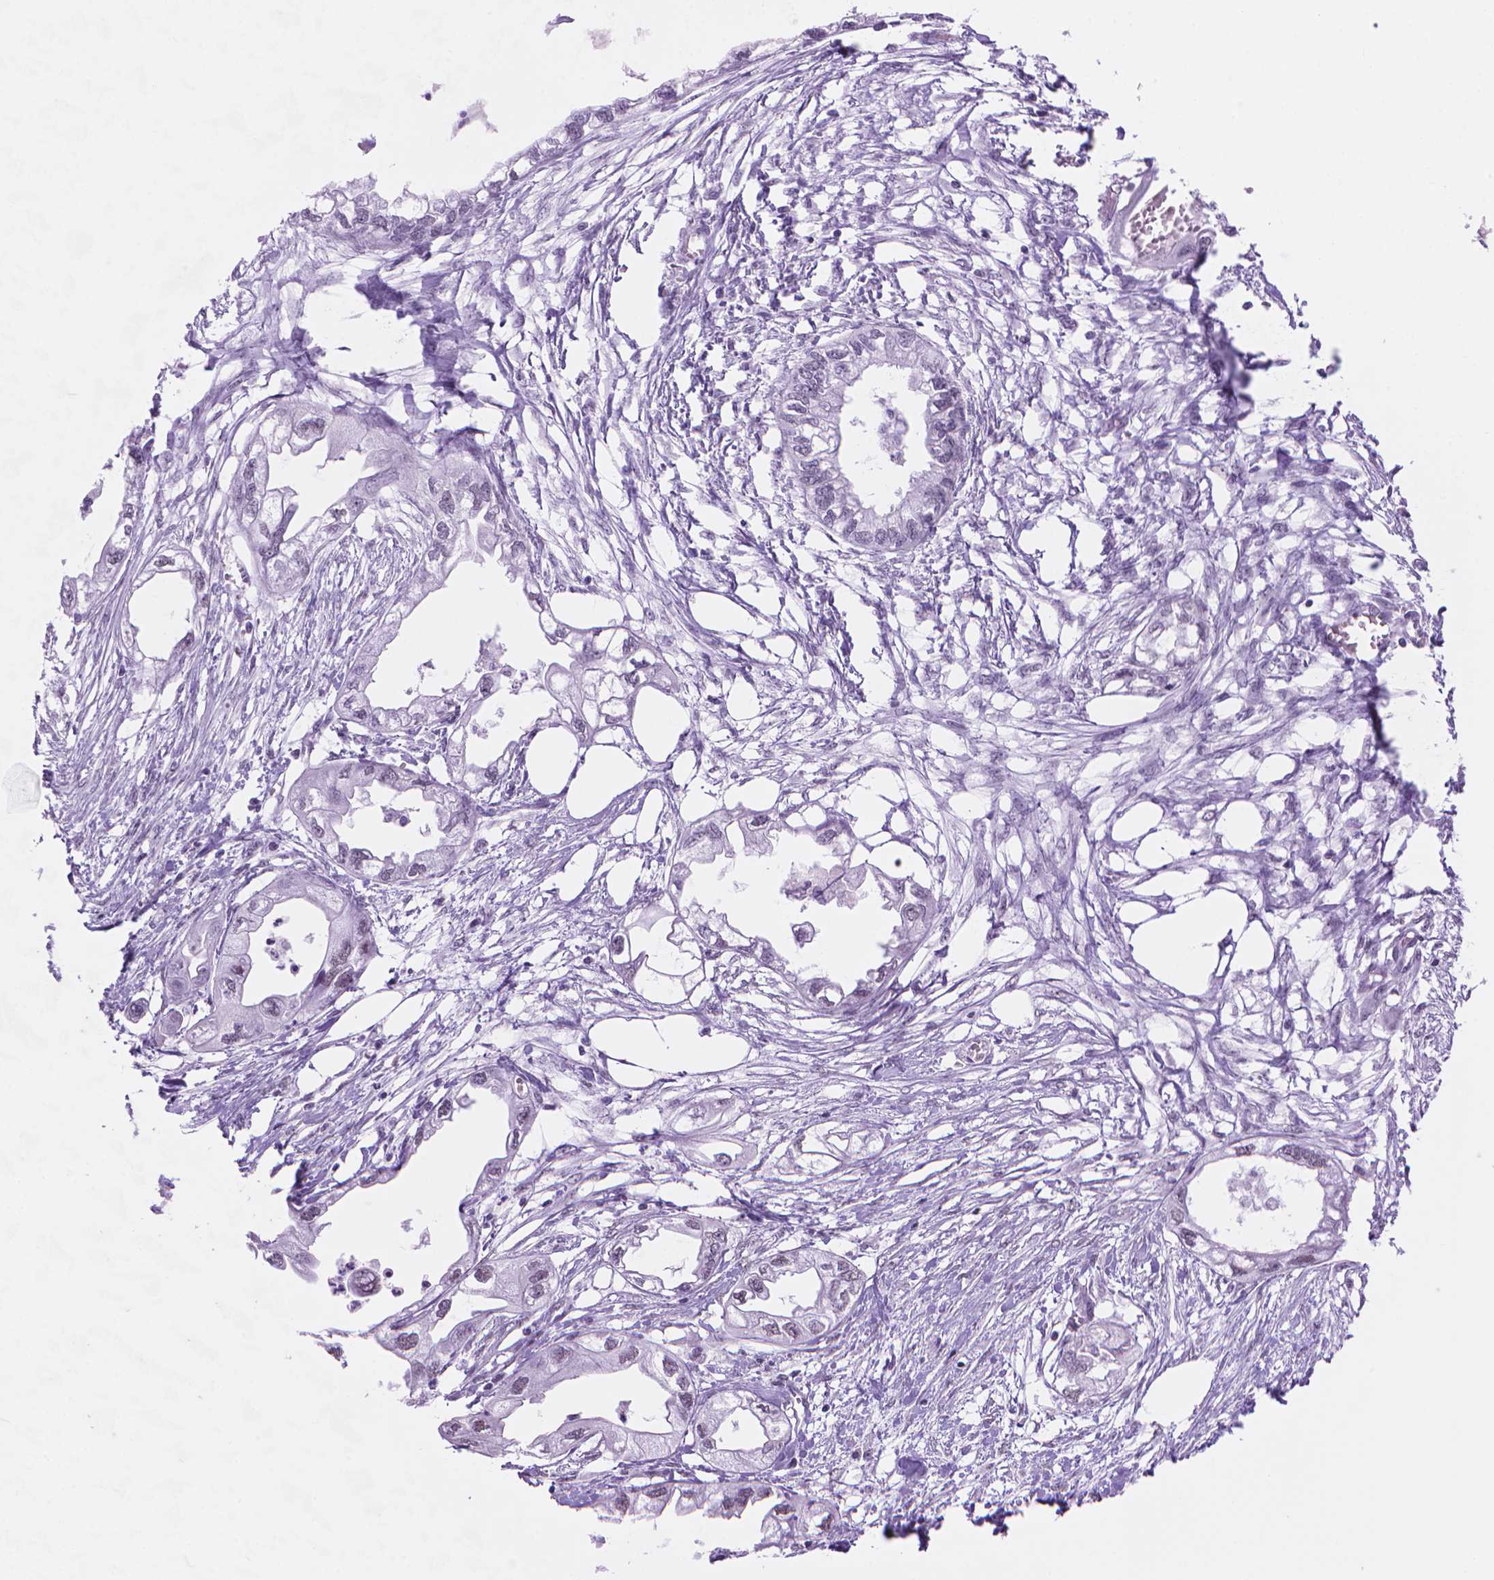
{"staining": {"intensity": "negative", "quantity": "none", "location": "none"}, "tissue": "endometrial cancer", "cell_type": "Tumor cells", "image_type": "cancer", "snomed": [{"axis": "morphology", "description": "Adenocarcinoma, NOS"}, {"axis": "morphology", "description": "Adenocarcinoma, metastatic, NOS"}, {"axis": "topography", "description": "Adipose tissue"}, {"axis": "topography", "description": "Endometrium"}], "caption": "IHC histopathology image of human endometrial cancer (adenocarcinoma) stained for a protein (brown), which demonstrates no positivity in tumor cells.", "gene": "RPA4", "patient": {"sex": "female", "age": 67}}